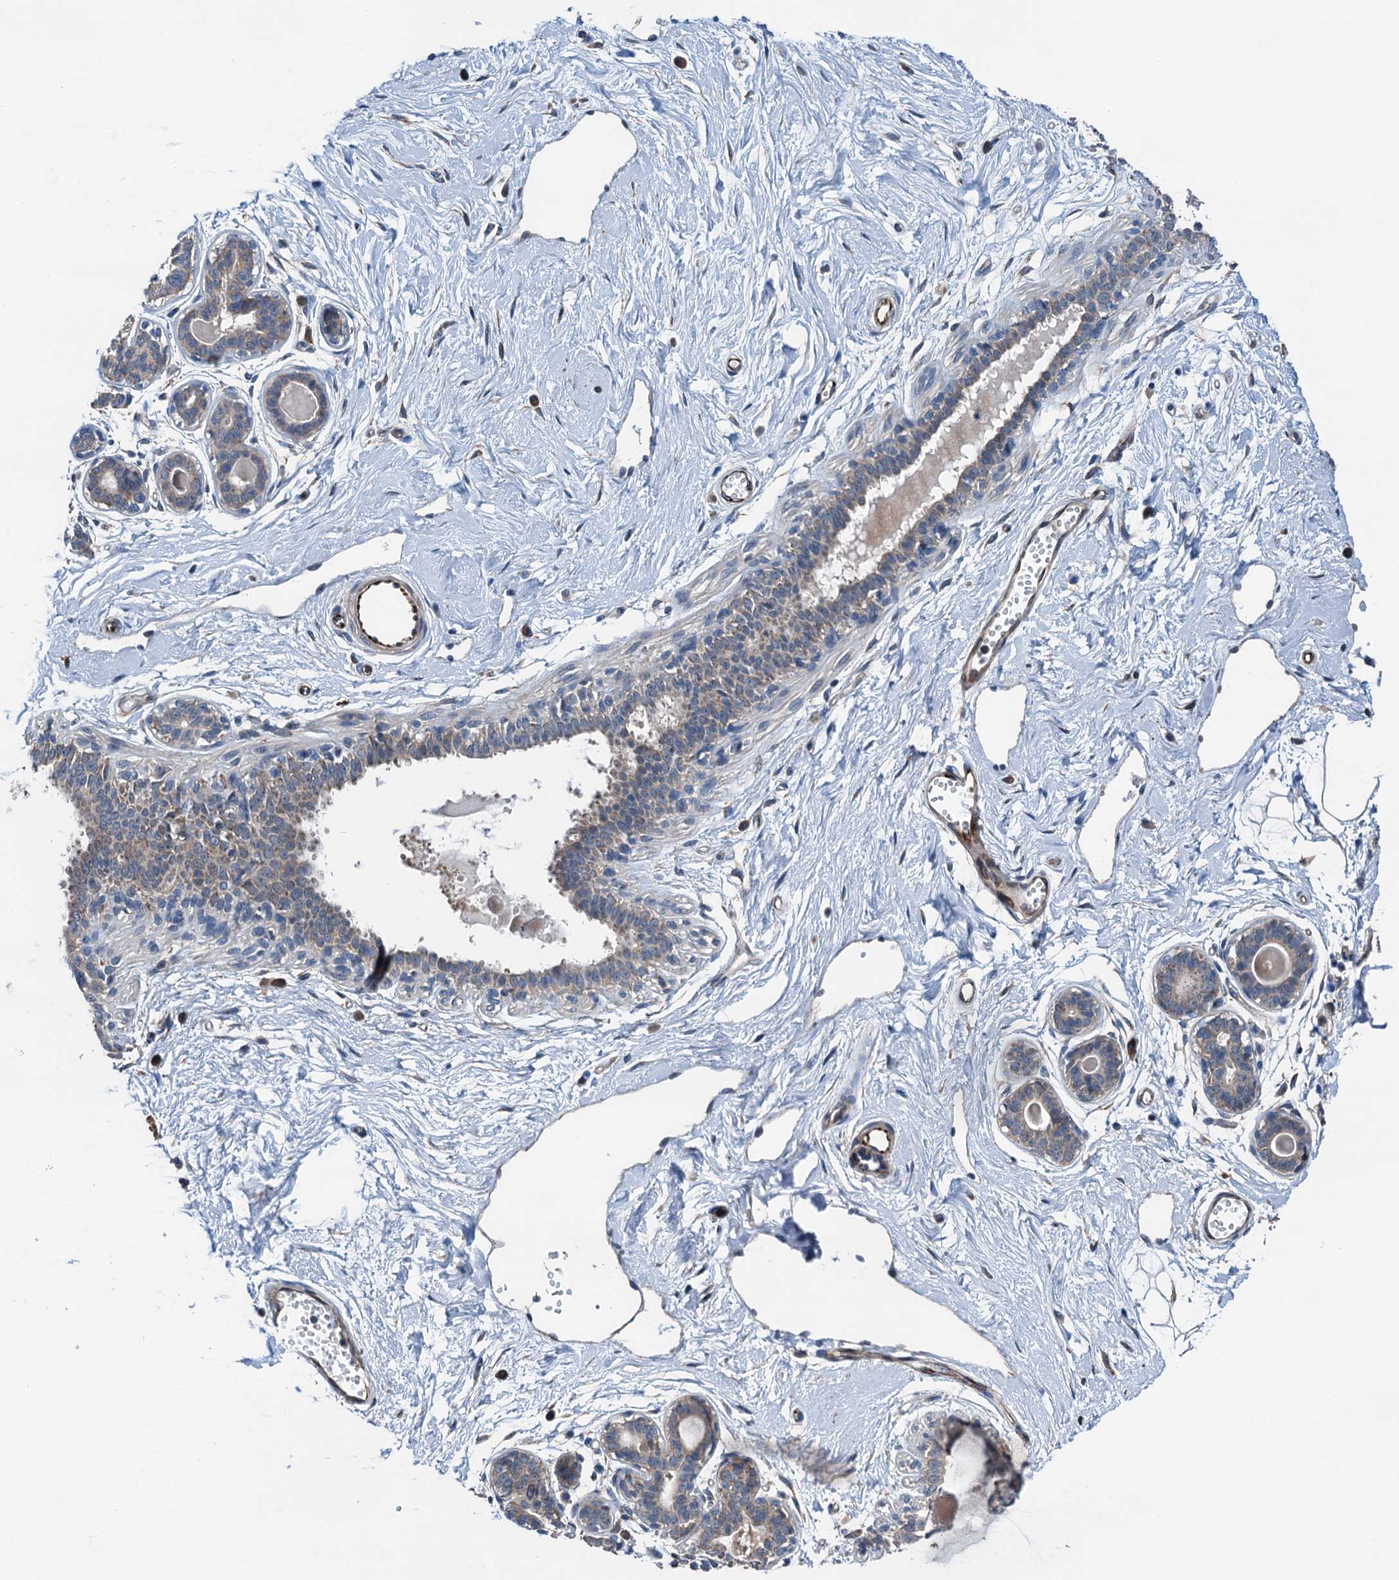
{"staining": {"intensity": "negative", "quantity": "none", "location": "none"}, "tissue": "breast", "cell_type": "Adipocytes", "image_type": "normal", "snomed": [{"axis": "morphology", "description": "Normal tissue, NOS"}, {"axis": "topography", "description": "Breast"}], "caption": "The histopathology image exhibits no significant staining in adipocytes of breast.", "gene": "ELAC1", "patient": {"sex": "female", "age": 45}}